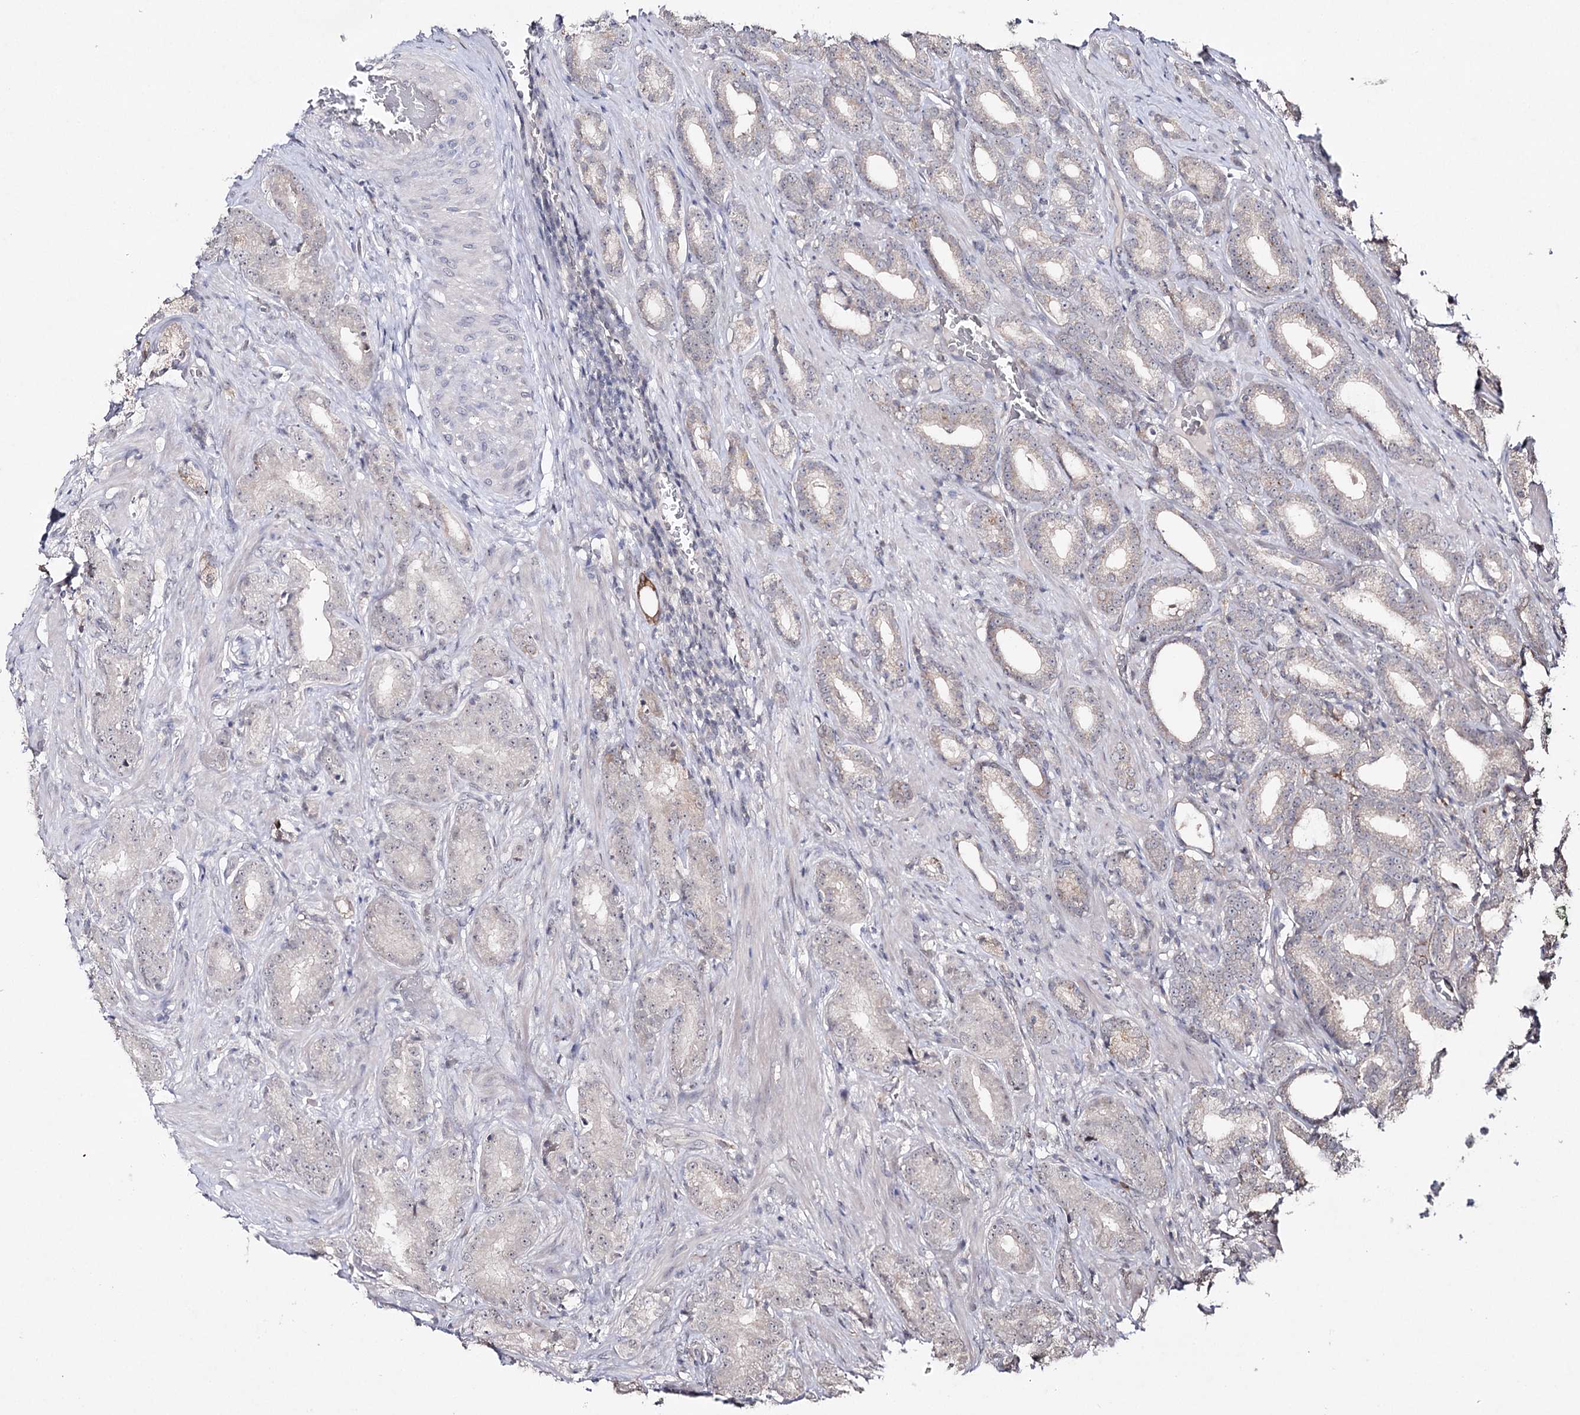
{"staining": {"intensity": "moderate", "quantity": "<25%", "location": "cytoplasmic/membranous"}, "tissue": "prostate cancer", "cell_type": "Tumor cells", "image_type": "cancer", "snomed": [{"axis": "morphology", "description": "Adenocarcinoma, Low grade"}, {"axis": "topography", "description": "Prostate"}], "caption": "Protein staining of prostate cancer tissue reveals moderate cytoplasmic/membranous staining in about <25% of tumor cells.", "gene": "HSD11B2", "patient": {"sex": "male", "age": 71}}